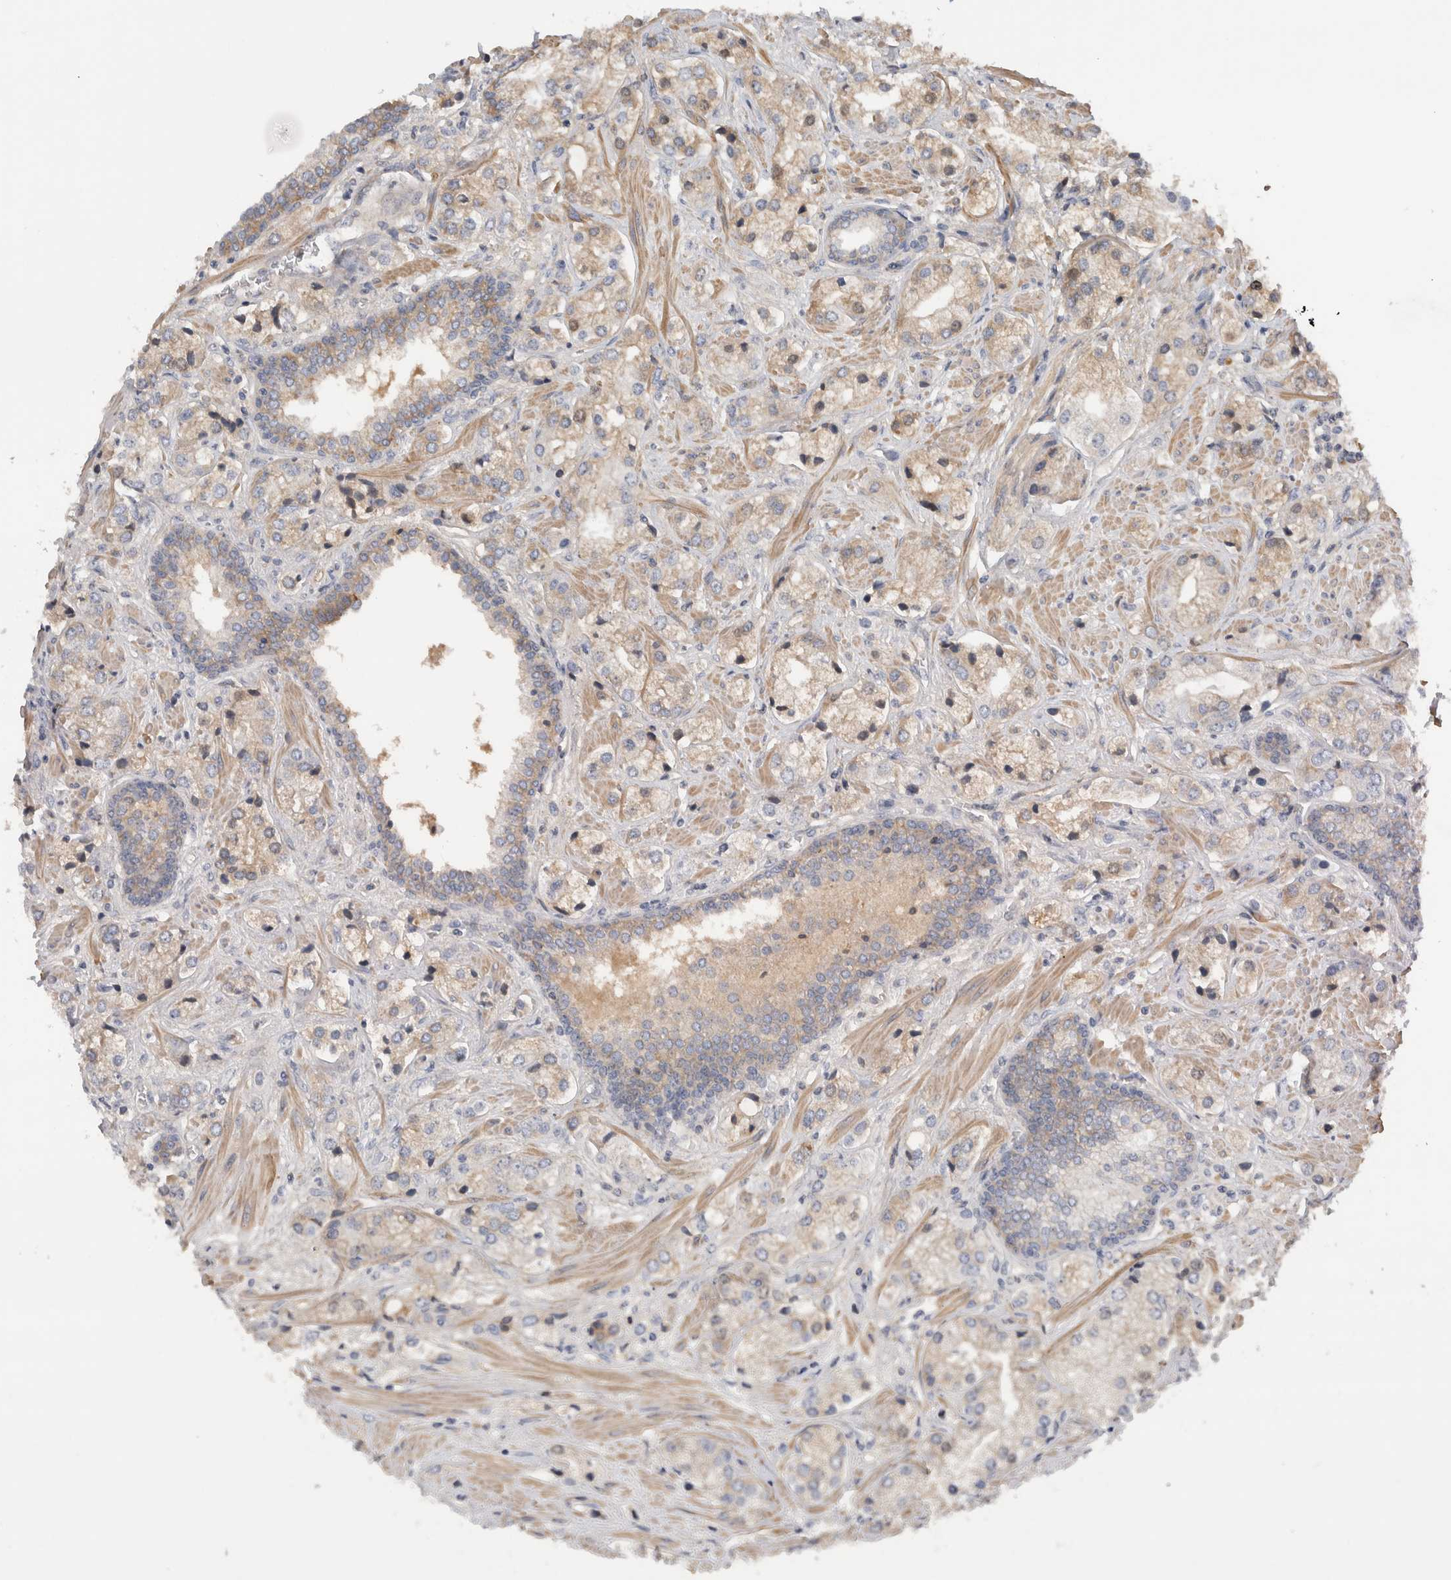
{"staining": {"intensity": "weak", "quantity": "<25%", "location": "cytoplasmic/membranous"}, "tissue": "prostate cancer", "cell_type": "Tumor cells", "image_type": "cancer", "snomed": [{"axis": "morphology", "description": "Adenocarcinoma, High grade"}, {"axis": "topography", "description": "Prostate"}], "caption": "This is a photomicrograph of immunohistochemistry staining of prostate cancer (high-grade adenocarcinoma), which shows no expression in tumor cells.", "gene": "CFI", "patient": {"sex": "male", "age": 66}}